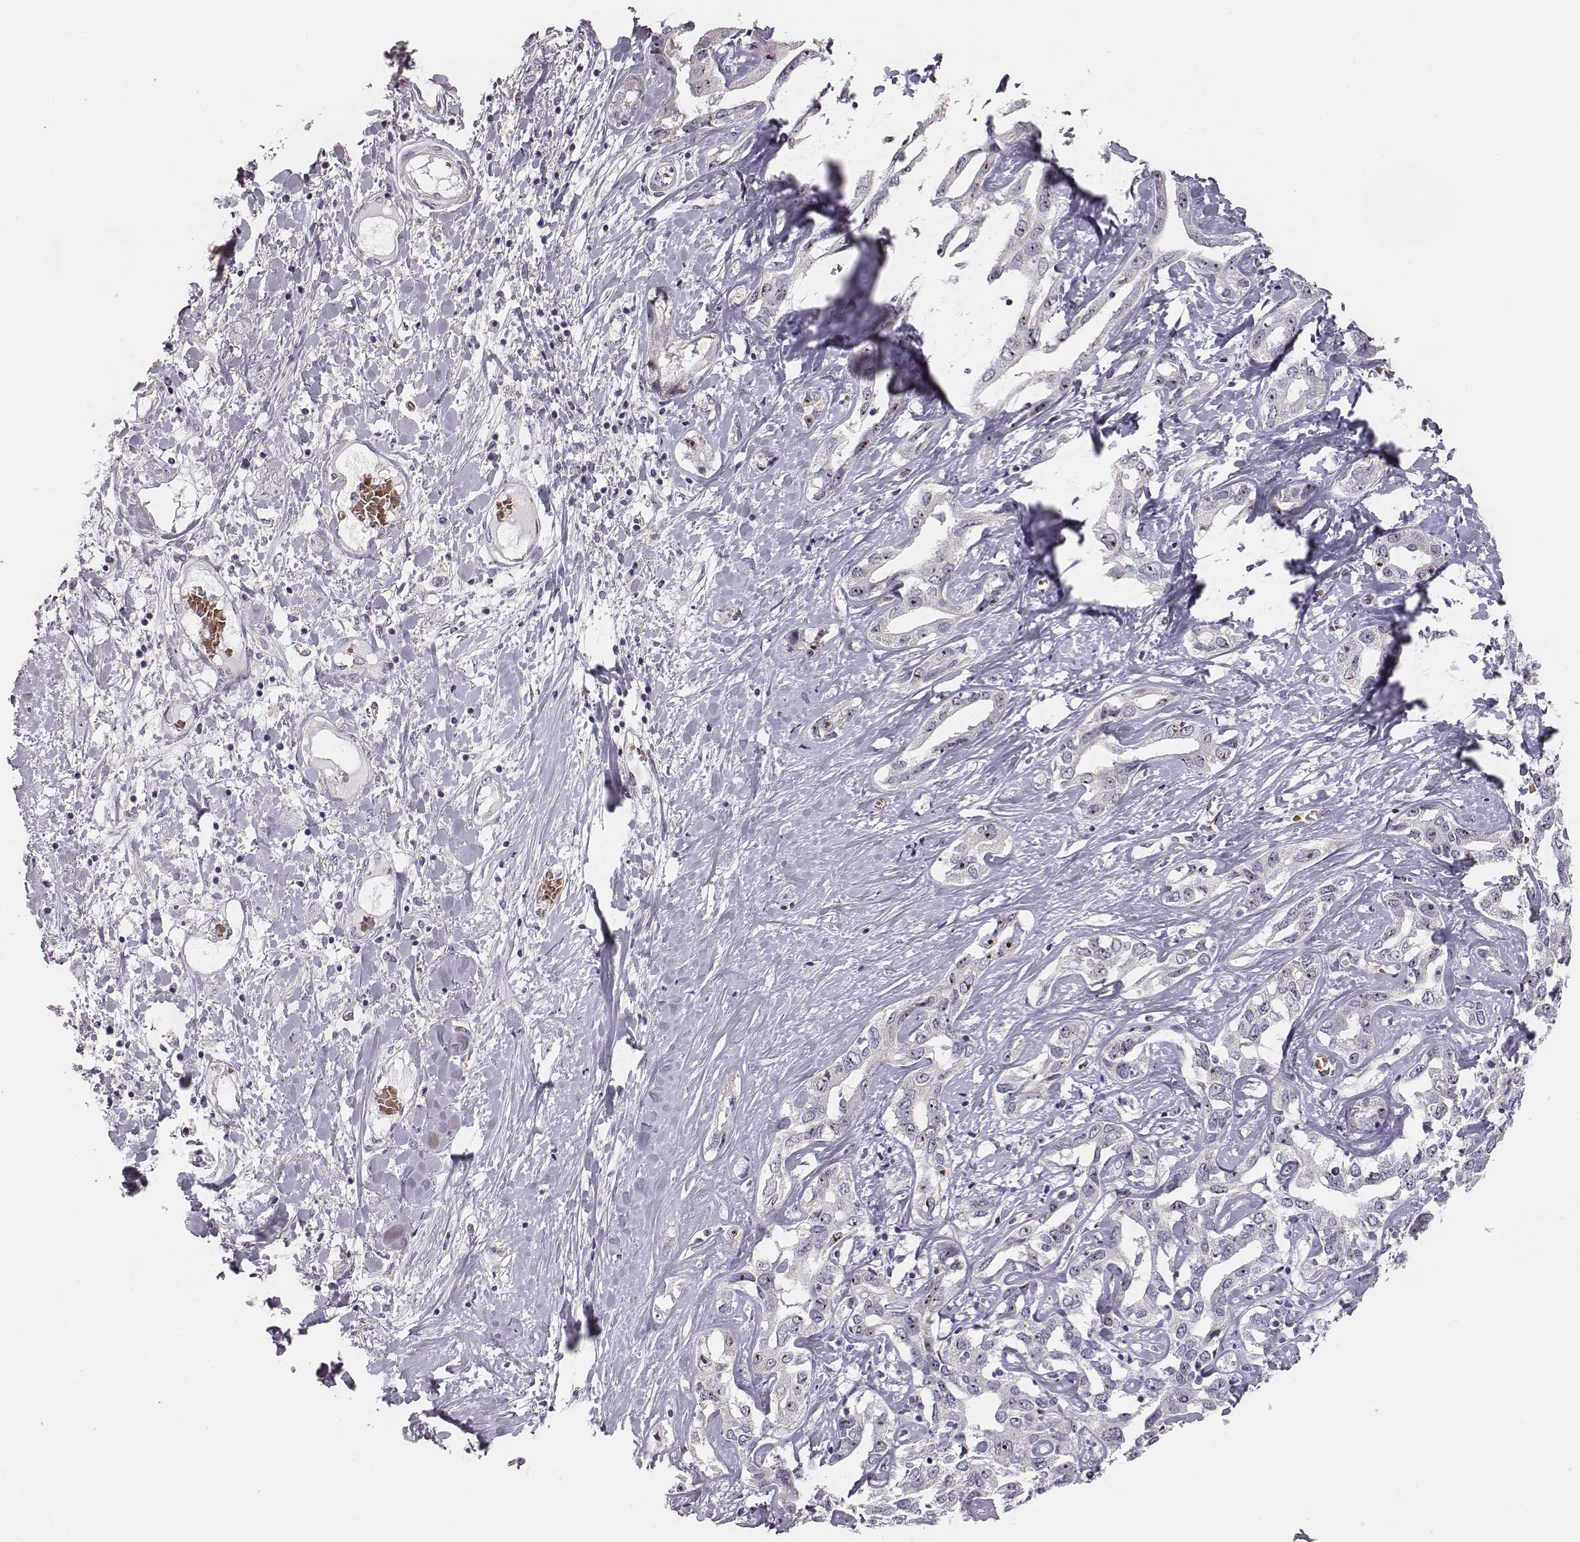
{"staining": {"intensity": "moderate", "quantity": "<25%", "location": "nuclear"}, "tissue": "liver cancer", "cell_type": "Tumor cells", "image_type": "cancer", "snomed": [{"axis": "morphology", "description": "Cholangiocarcinoma"}, {"axis": "topography", "description": "Liver"}], "caption": "Immunohistochemical staining of human liver cholangiocarcinoma reveals low levels of moderate nuclear protein staining in about <25% of tumor cells.", "gene": "NIFK", "patient": {"sex": "male", "age": 59}}